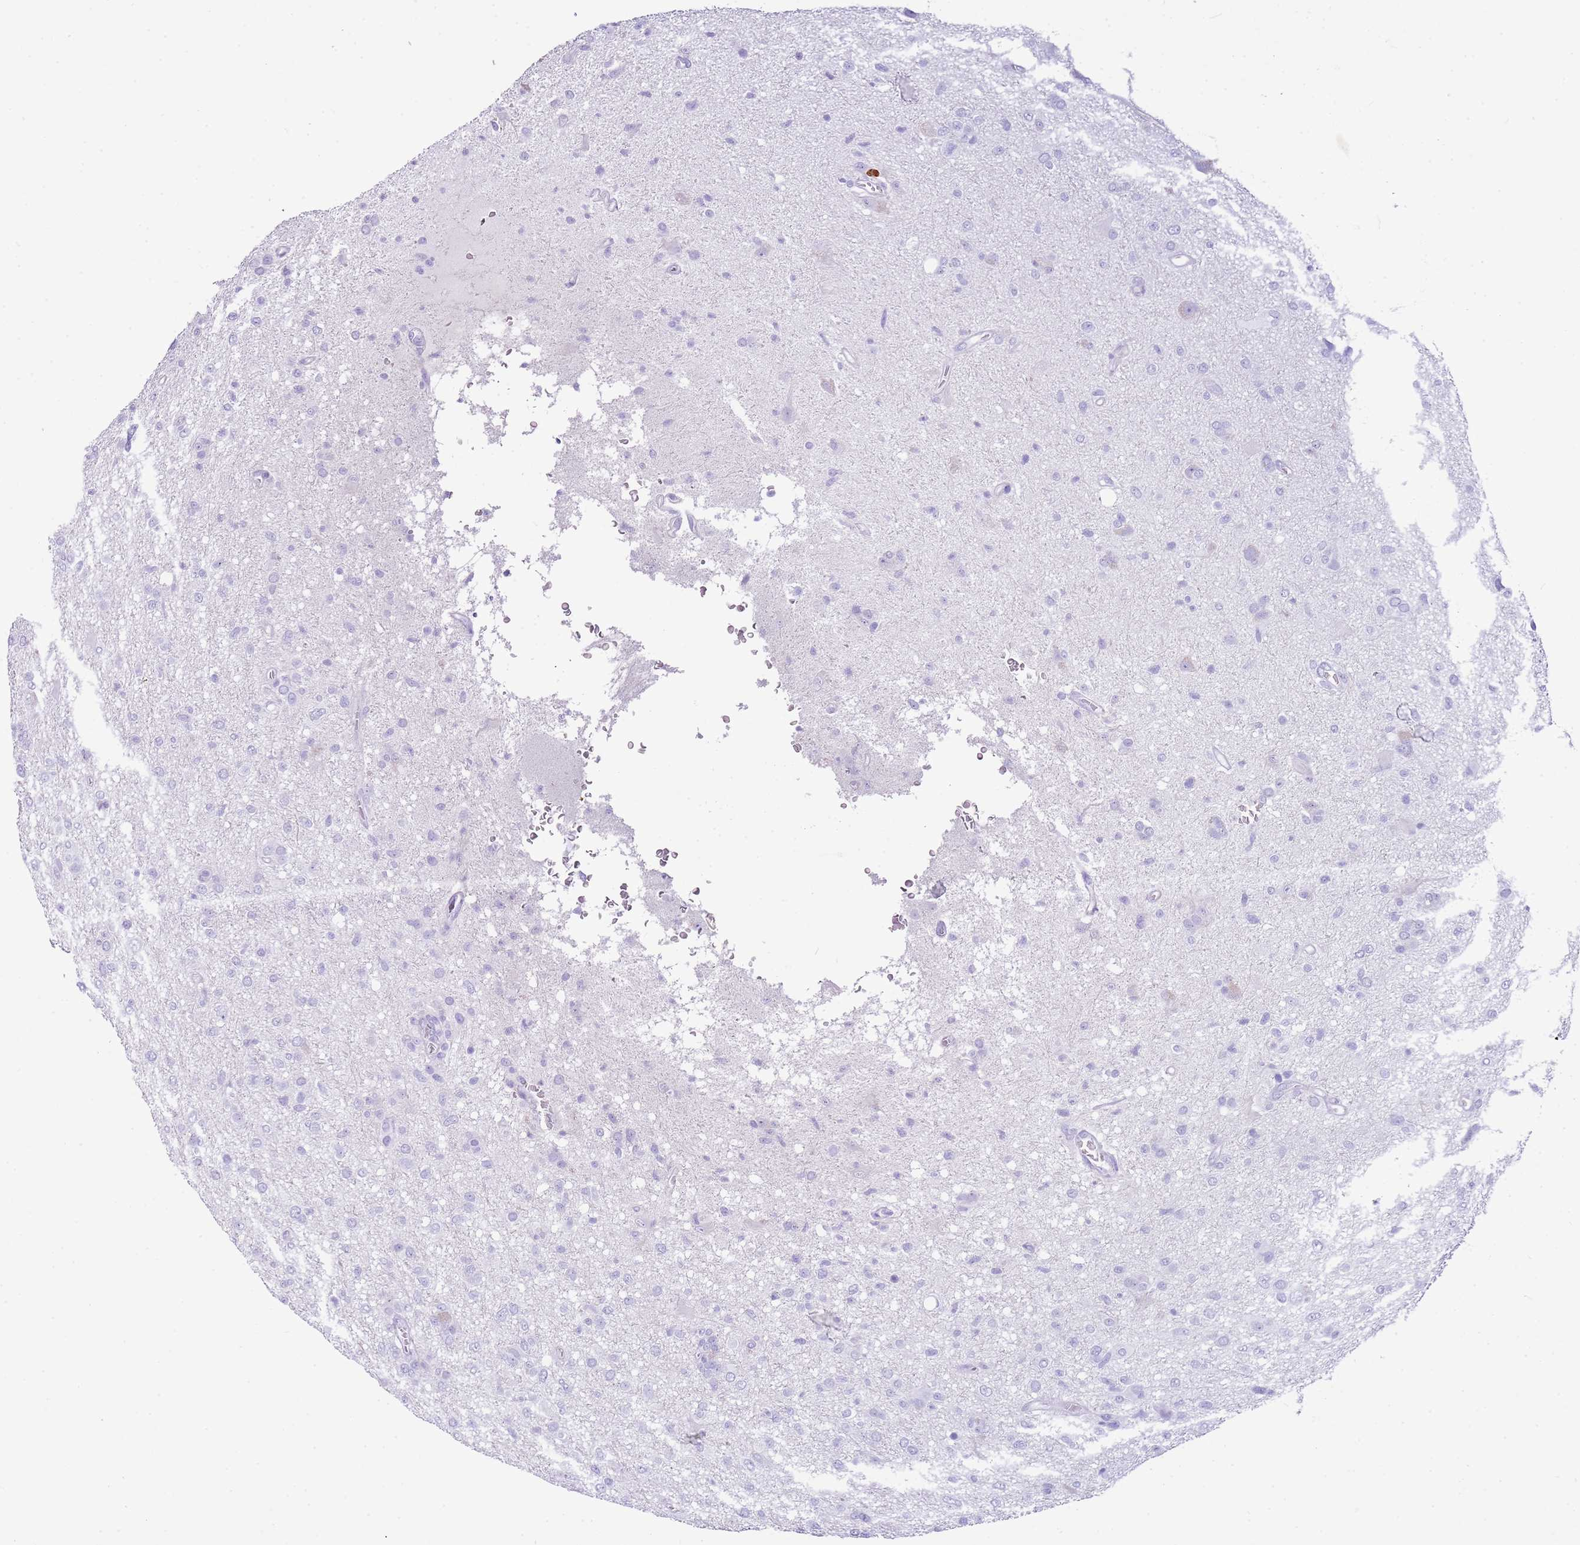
{"staining": {"intensity": "negative", "quantity": "none", "location": "none"}, "tissue": "glioma", "cell_type": "Tumor cells", "image_type": "cancer", "snomed": [{"axis": "morphology", "description": "Glioma, malignant, High grade"}, {"axis": "topography", "description": "Brain"}], "caption": "Human glioma stained for a protein using immunohistochemistry reveals no staining in tumor cells.", "gene": "IGKV3D-11", "patient": {"sex": "female", "age": 57}}